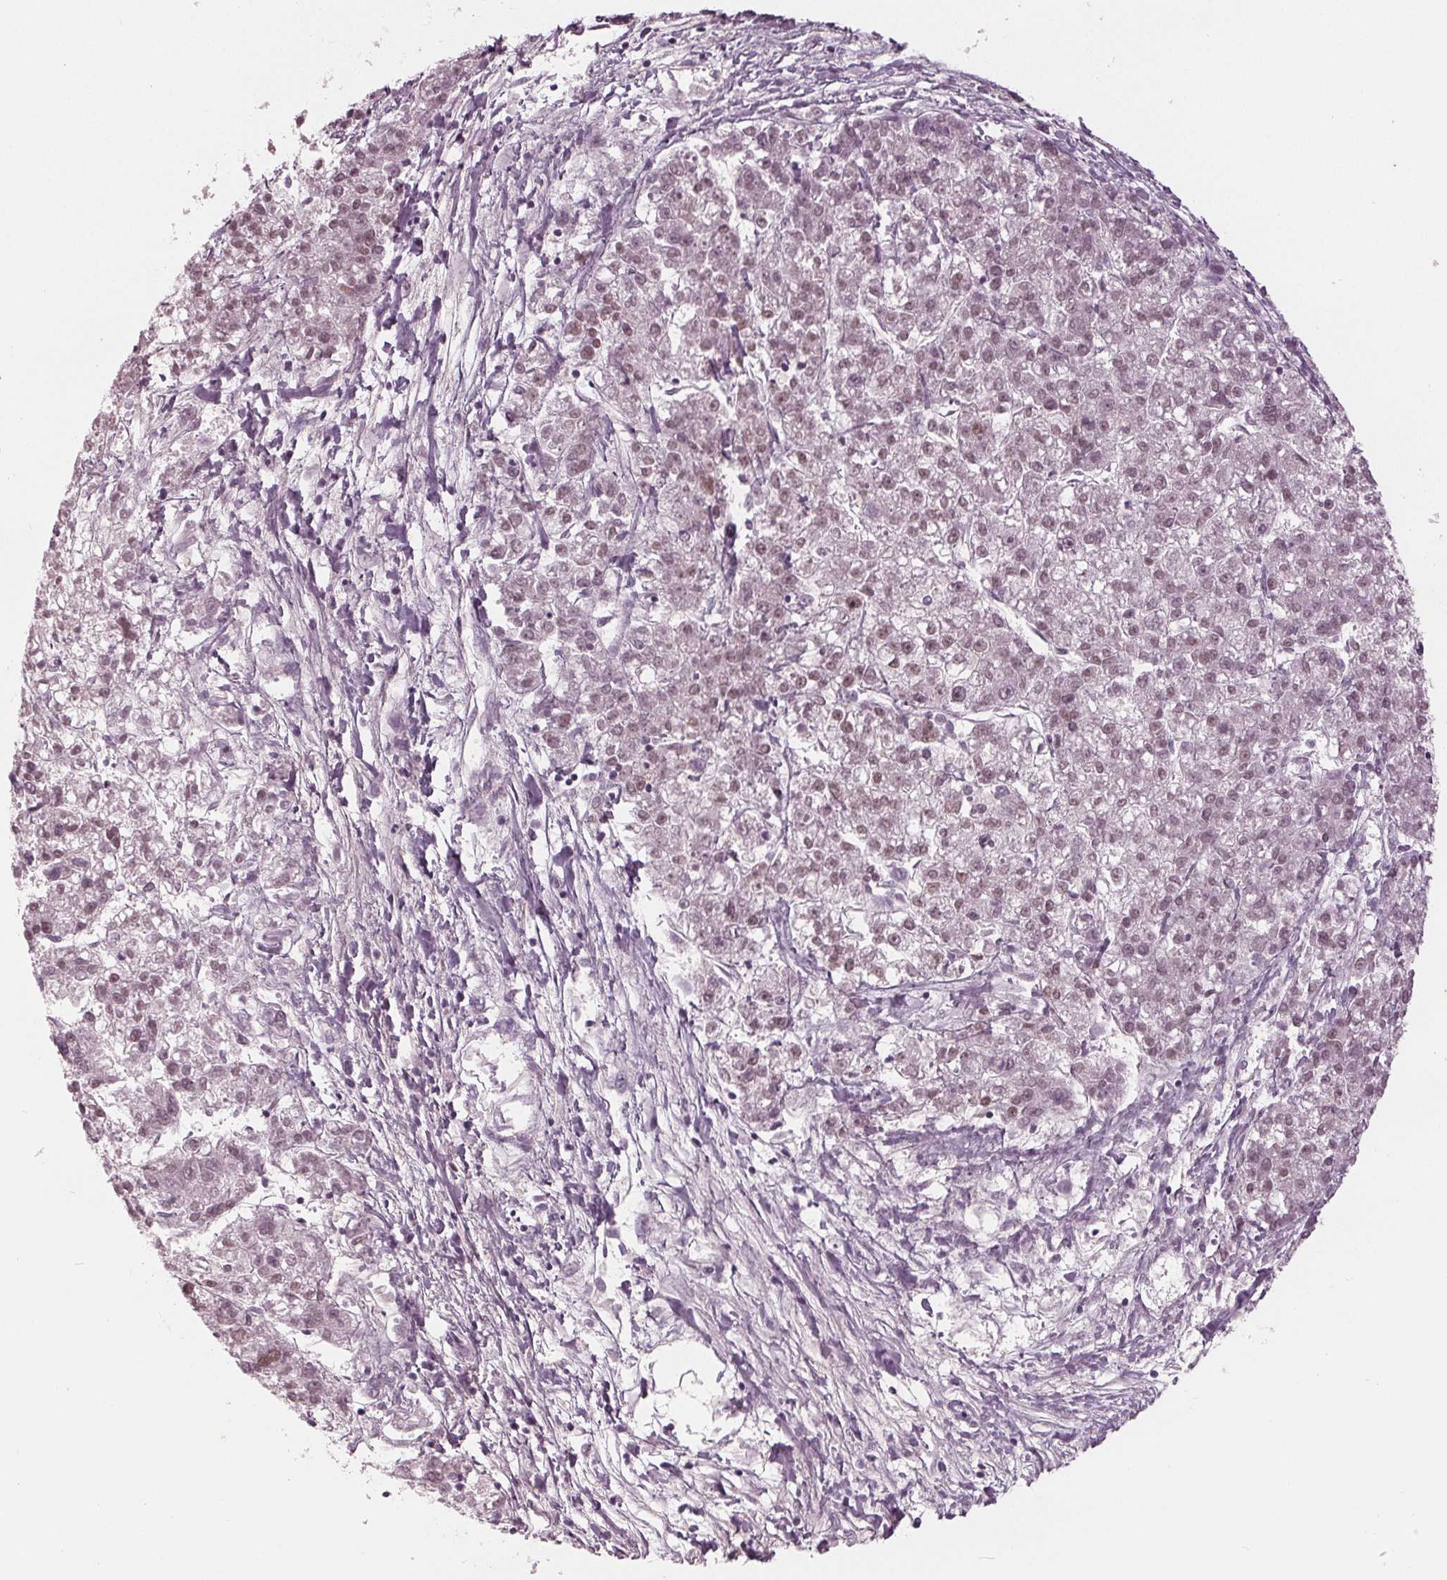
{"staining": {"intensity": "weak", "quantity": "25%-75%", "location": "nuclear"}, "tissue": "liver cancer", "cell_type": "Tumor cells", "image_type": "cancer", "snomed": [{"axis": "morphology", "description": "Carcinoma, Hepatocellular, NOS"}, {"axis": "topography", "description": "Liver"}], "caption": "Protein staining reveals weak nuclear expression in approximately 25%-75% of tumor cells in liver hepatocellular carcinoma.", "gene": "DNMT3L", "patient": {"sex": "male", "age": 56}}